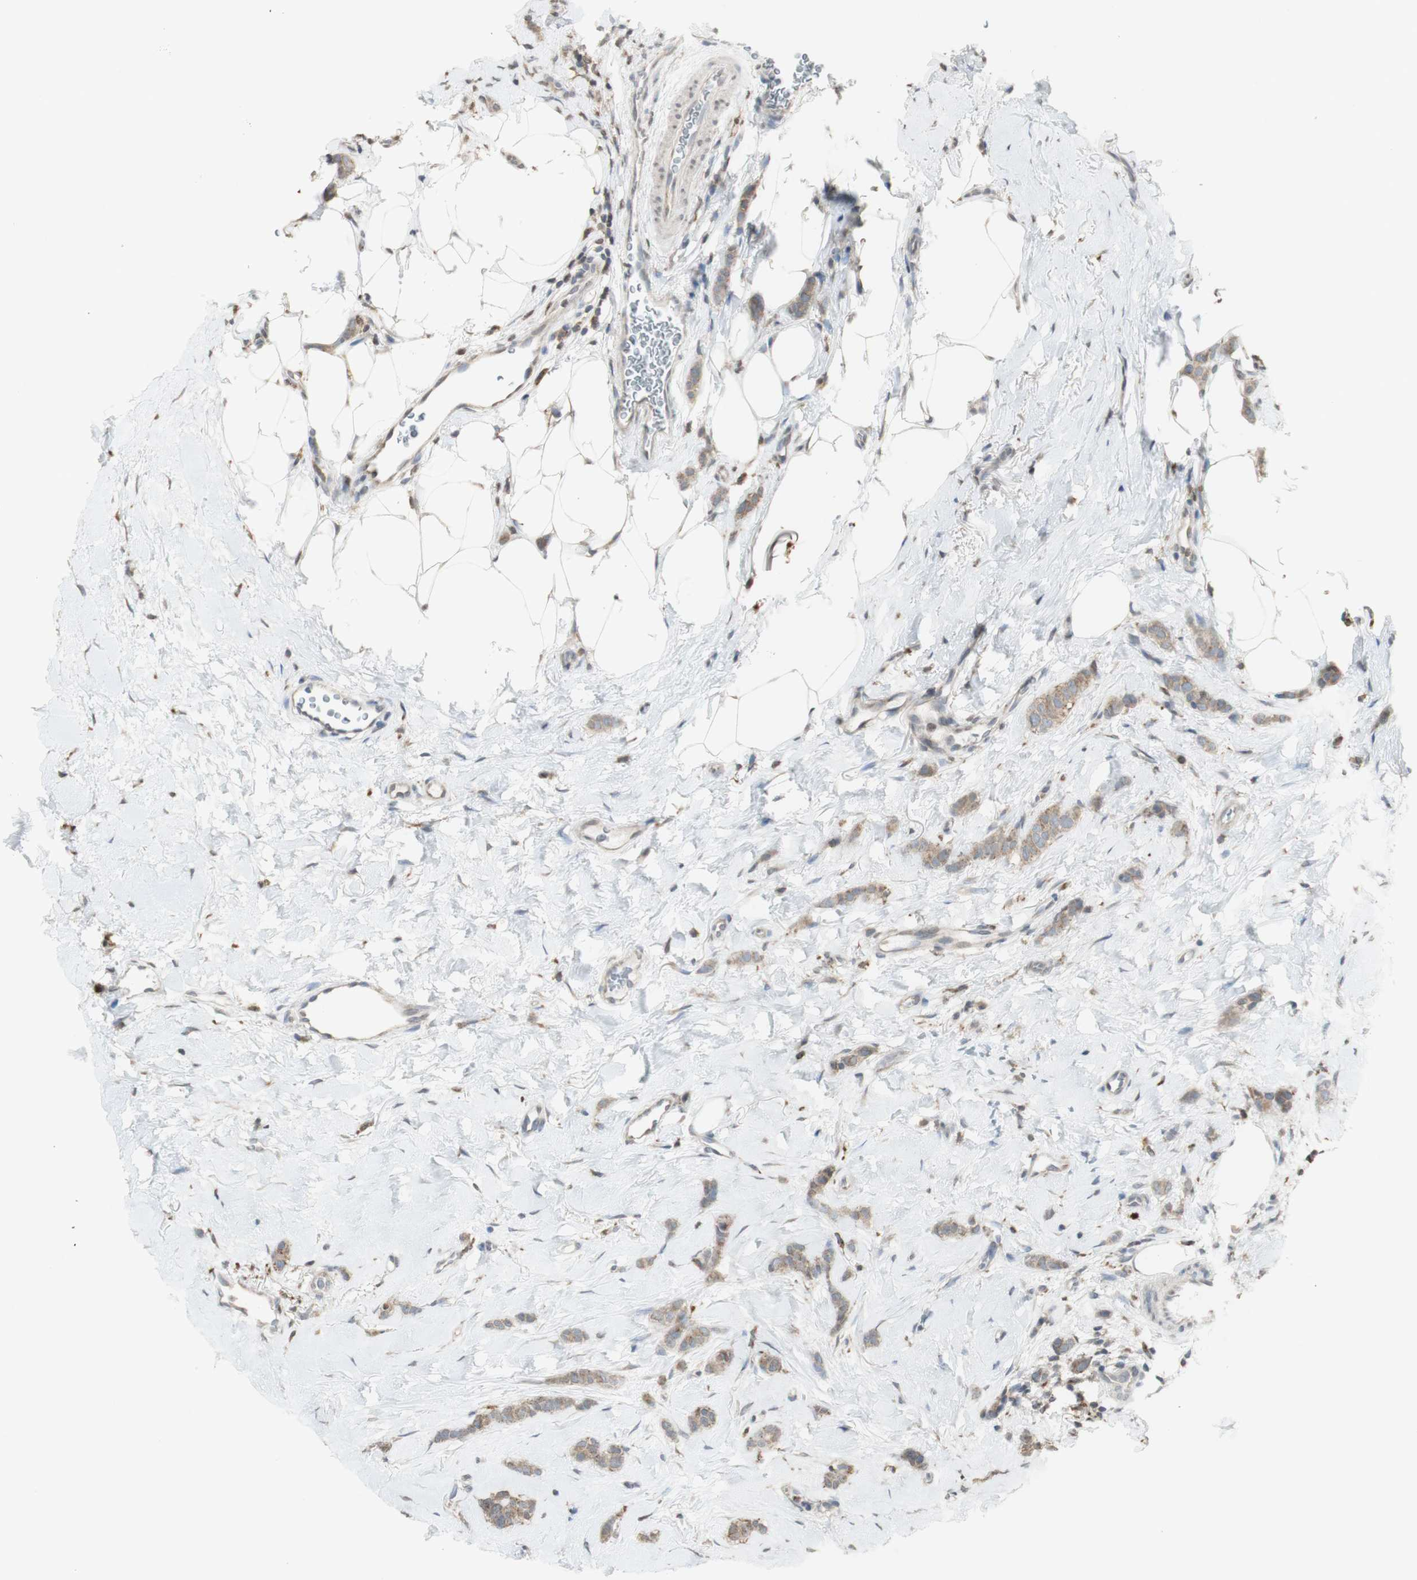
{"staining": {"intensity": "weak", "quantity": ">75%", "location": "cytoplasmic/membranous"}, "tissue": "breast cancer", "cell_type": "Tumor cells", "image_type": "cancer", "snomed": [{"axis": "morphology", "description": "Lobular carcinoma"}, {"axis": "topography", "description": "Skin"}, {"axis": "topography", "description": "Breast"}], "caption": "Immunohistochemical staining of human breast cancer (lobular carcinoma) exhibits weak cytoplasmic/membranous protein positivity in about >75% of tumor cells.", "gene": "ATP6V1E1", "patient": {"sex": "female", "age": 46}}